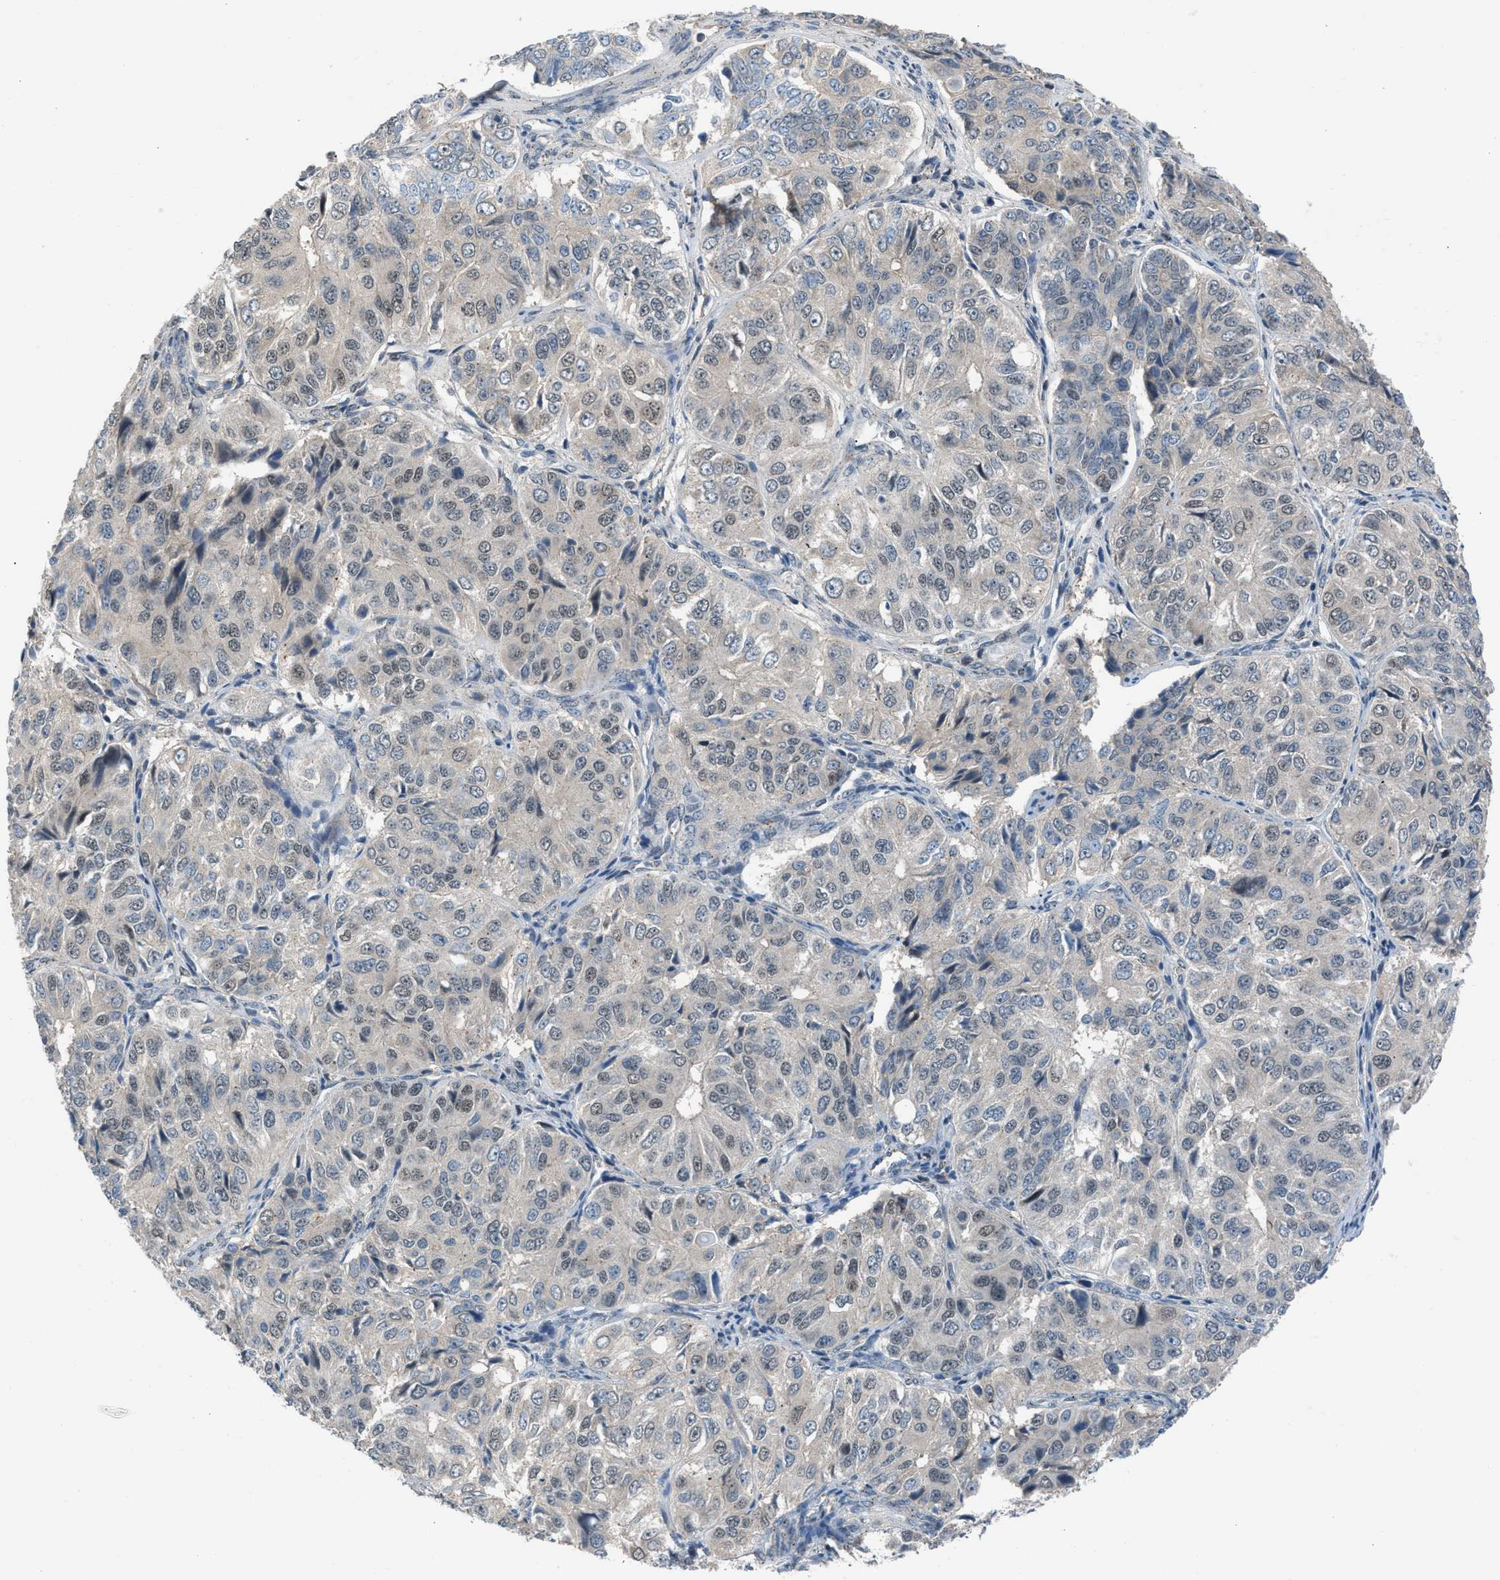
{"staining": {"intensity": "weak", "quantity": "<25%", "location": "nuclear"}, "tissue": "ovarian cancer", "cell_type": "Tumor cells", "image_type": "cancer", "snomed": [{"axis": "morphology", "description": "Carcinoma, endometroid"}, {"axis": "topography", "description": "Ovary"}], "caption": "Micrograph shows no significant protein positivity in tumor cells of ovarian cancer.", "gene": "CRTC1", "patient": {"sex": "female", "age": 51}}